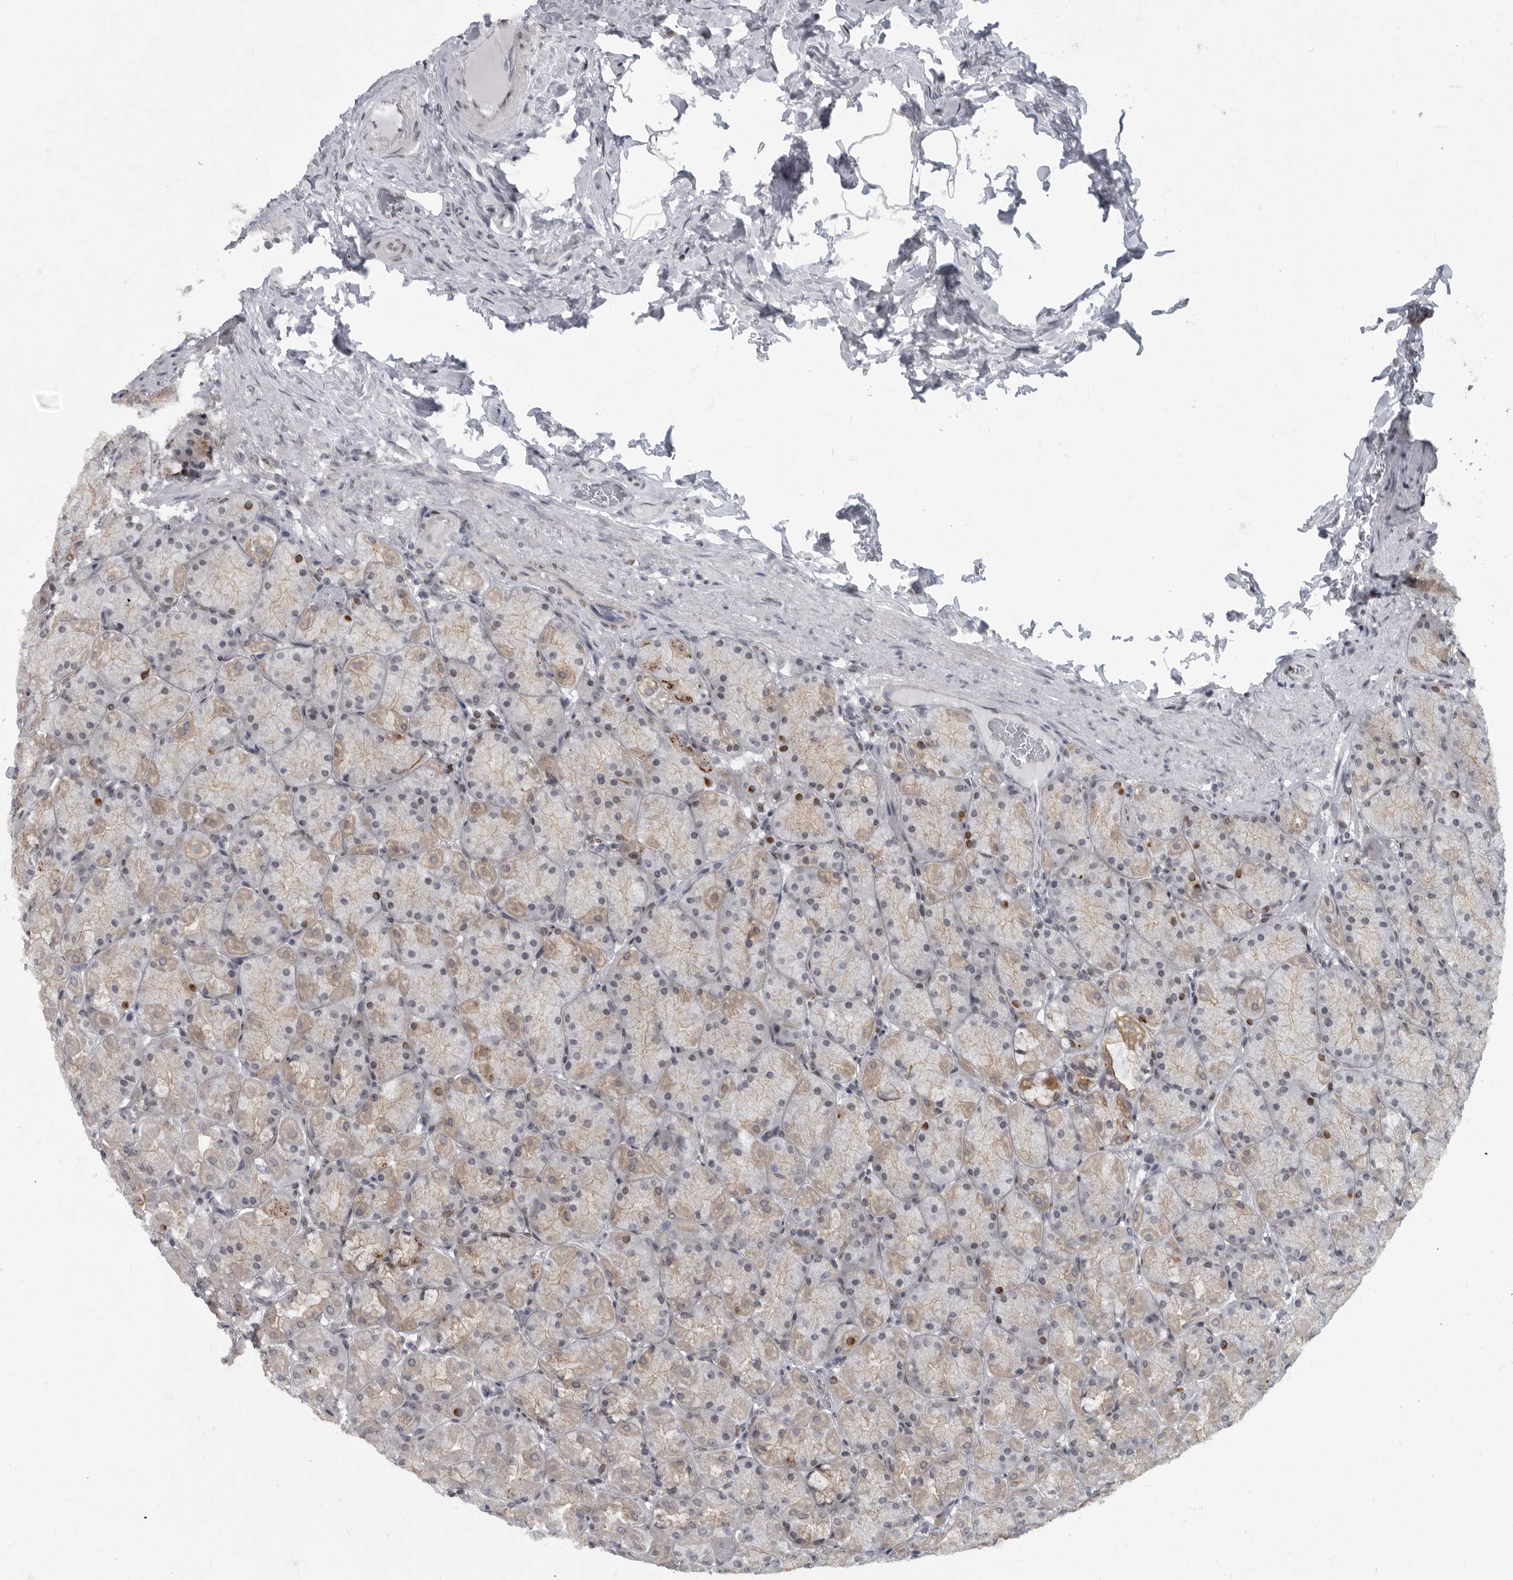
{"staining": {"intensity": "moderate", "quantity": "25%-75%", "location": "cytoplasmic/membranous"}, "tissue": "stomach", "cell_type": "Glandular cells", "image_type": "normal", "snomed": [{"axis": "morphology", "description": "Normal tissue, NOS"}, {"axis": "topography", "description": "Stomach, upper"}], "caption": "Brown immunohistochemical staining in normal human stomach demonstrates moderate cytoplasmic/membranous positivity in about 25%-75% of glandular cells.", "gene": "EVI5", "patient": {"sex": "female", "age": 56}}